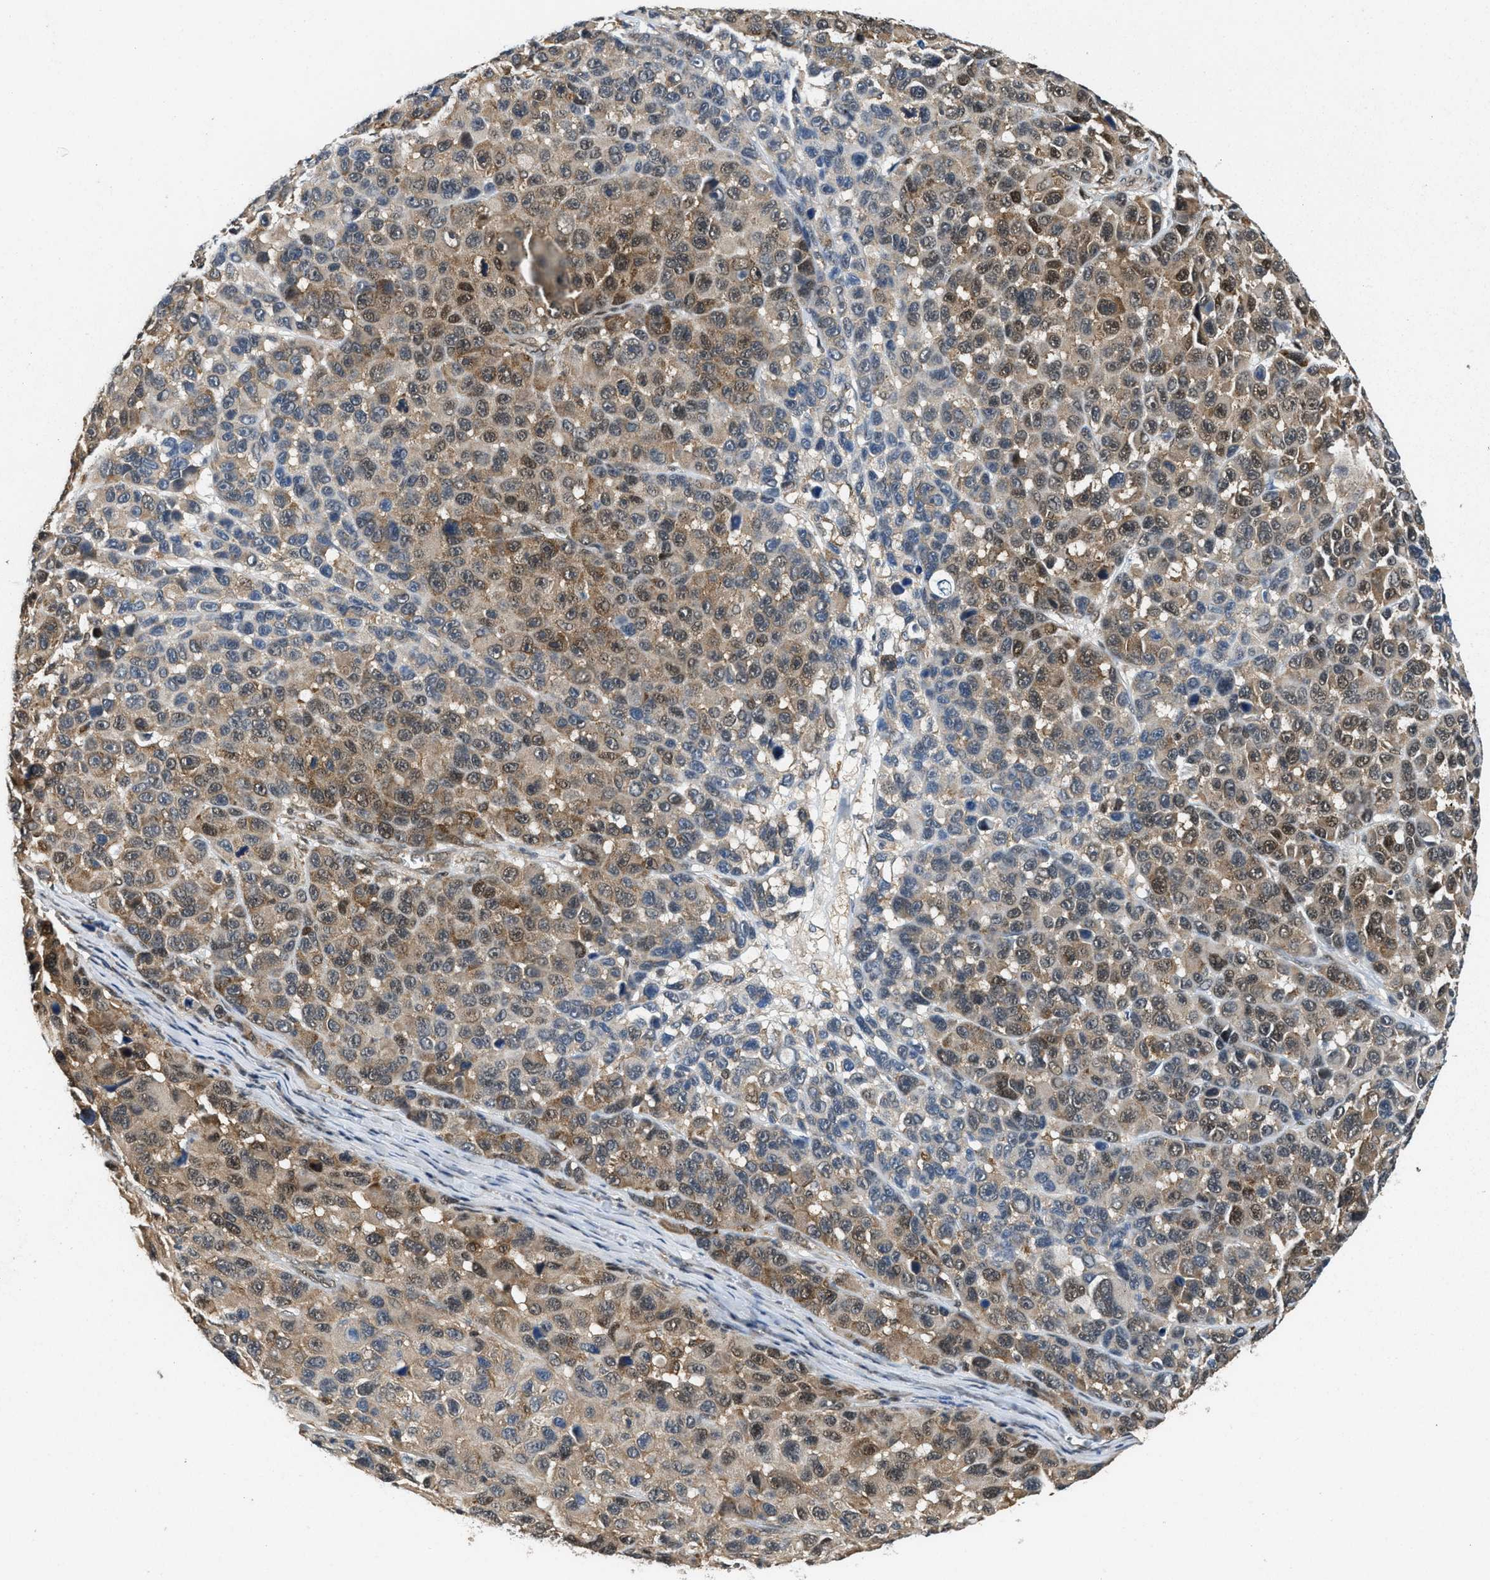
{"staining": {"intensity": "moderate", "quantity": ">75%", "location": "cytoplasmic/membranous,nuclear"}, "tissue": "melanoma", "cell_type": "Tumor cells", "image_type": "cancer", "snomed": [{"axis": "morphology", "description": "Malignant melanoma, NOS"}, {"axis": "topography", "description": "Skin"}], "caption": "This is a histology image of immunohistochemistry staining of malignant melanoma, which shows moderate staining in the cytoplasmic/membranous and nuclear of tumor cells.", "gene": "ATF7IP", "patient": {"sex": "male", "age": 53}}